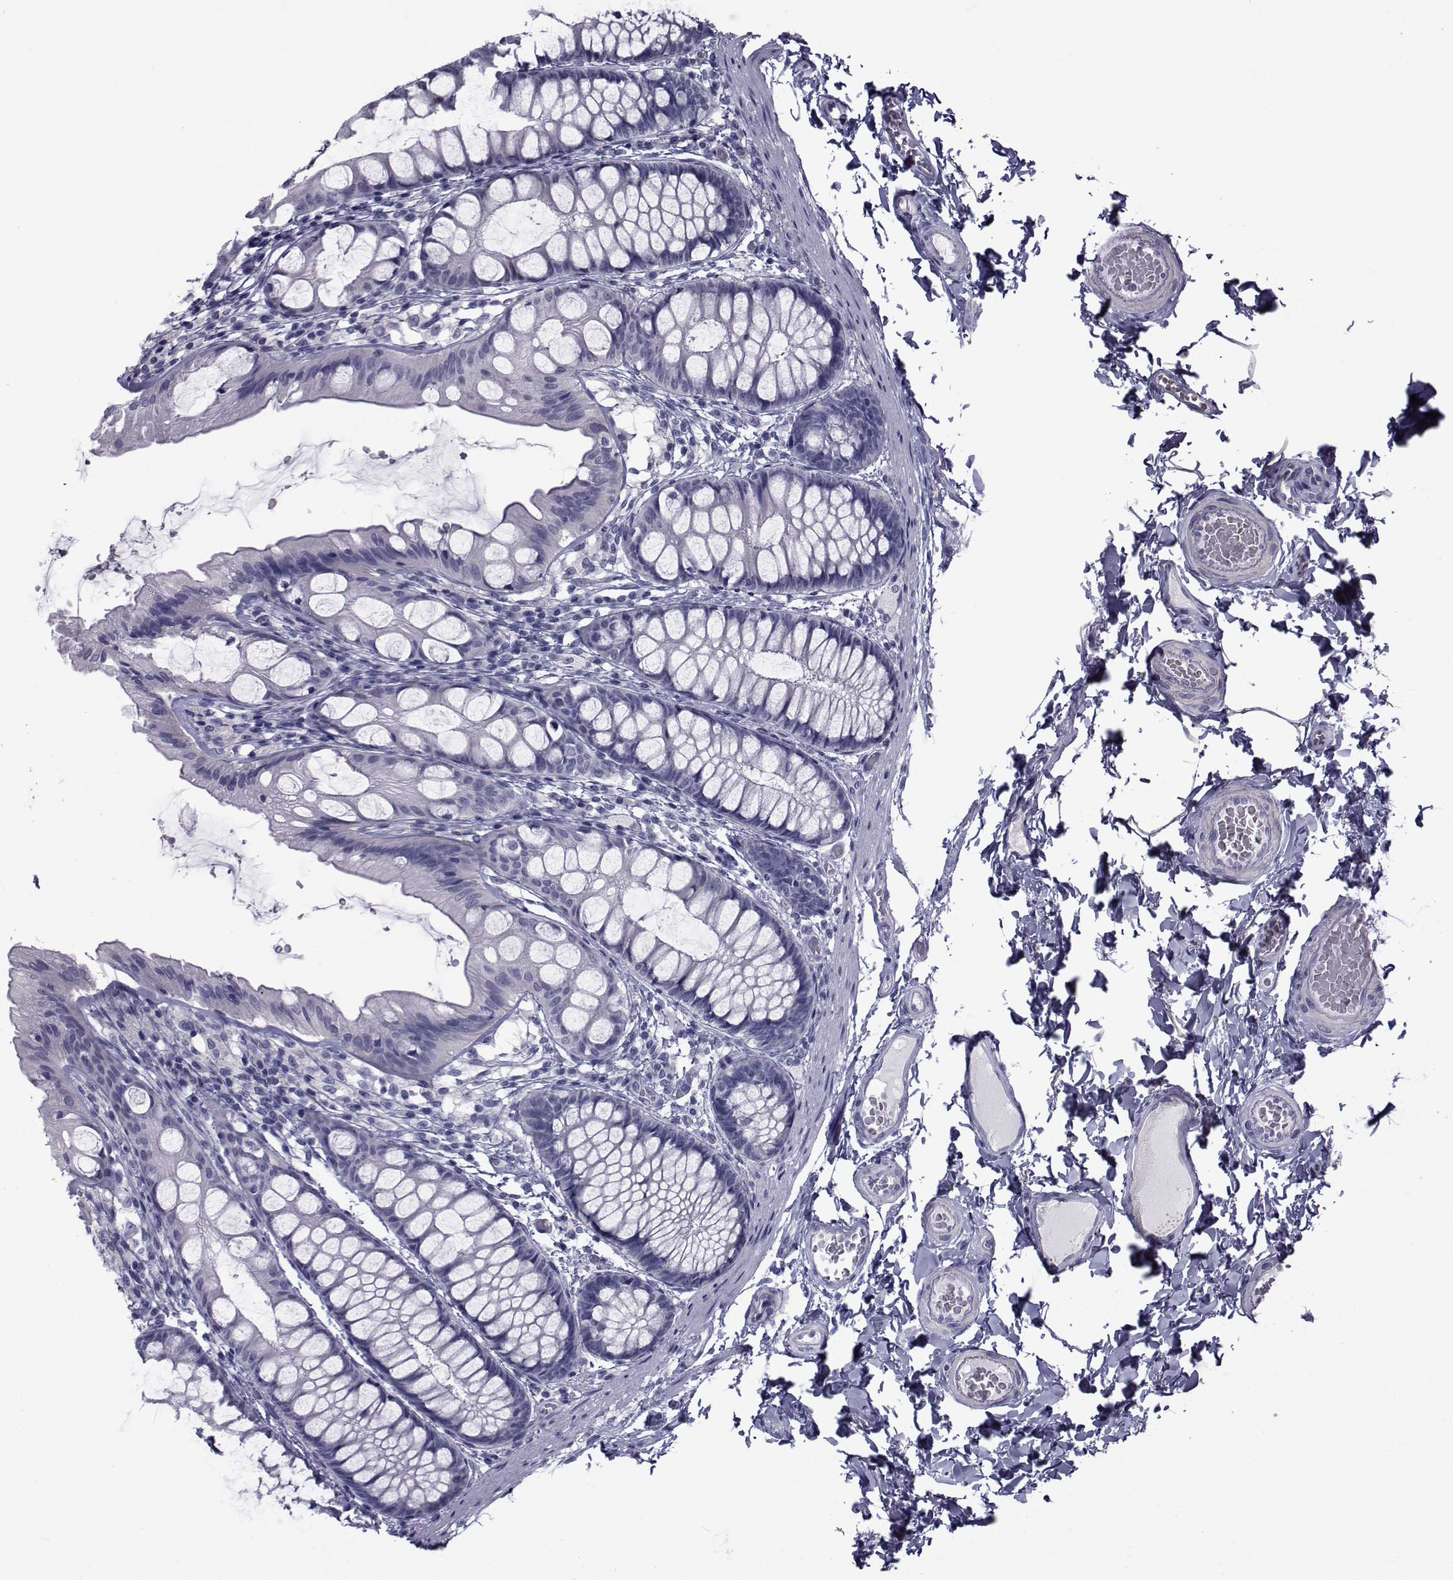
{"staining": {"intensity": "negative", "quantity": "none", "location": "none"}, "tissue": "colon", "cell_type": "Endothelial cells", "image_type": "normal", "snomed": [{"axis": "morphology", "description": "Normal tissue, NOS"}, {"axis": "topography", "description": "Colon"}], "caption": "Immunohistochemistry (IHC) histopathology image of unremarkable colon: human colon stained with DAB demonstrates no significant protein staining in endothelial cells.", "gene": "FDXR", "patient": {"sex": "male", "age": 47}}